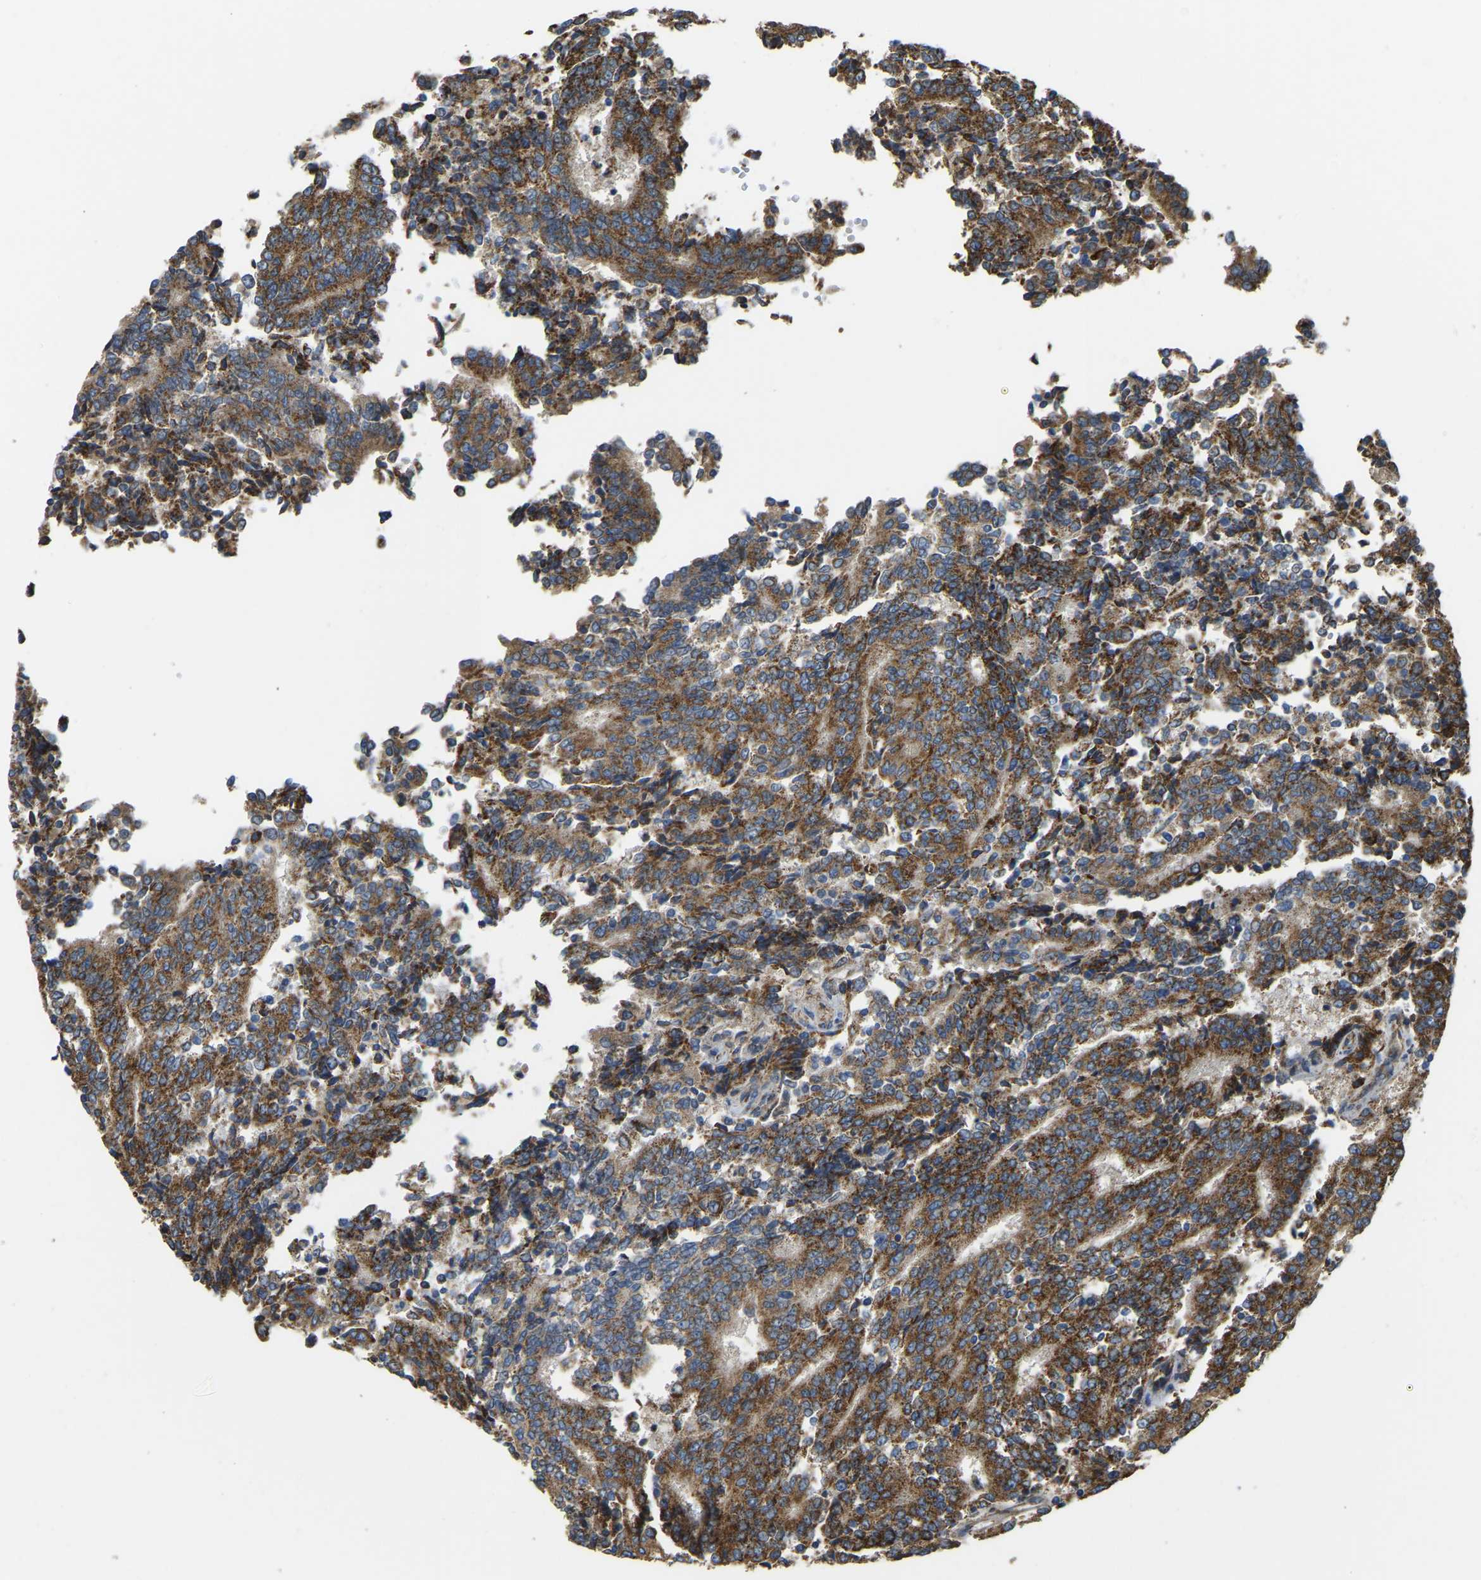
{"staining": {"intensity": "strong", "quantity": ">75%", "location": "cytoplasmic/membranous"}, "tissue": "prostate cancer", "cell_type": "Tumor cells", "image_type": "cancer", "snomed": [{"axis": "morphology", "description": "Normal tissue, NOS"}, {"axis": "morphology", "description": "Adenocarcinoma, High grade"}, {"axis": "topography", "description": "Prostate"}, {"axis": "topography", "description": "Seminal veicle"}], "caption": "Prostate cancer (high-grade adenocarcinoma) stained with a protein marker exhibits strong staining in tumor cells.", "gene": "PSMD7", "patient": {"sex": "male", "age": 55}}